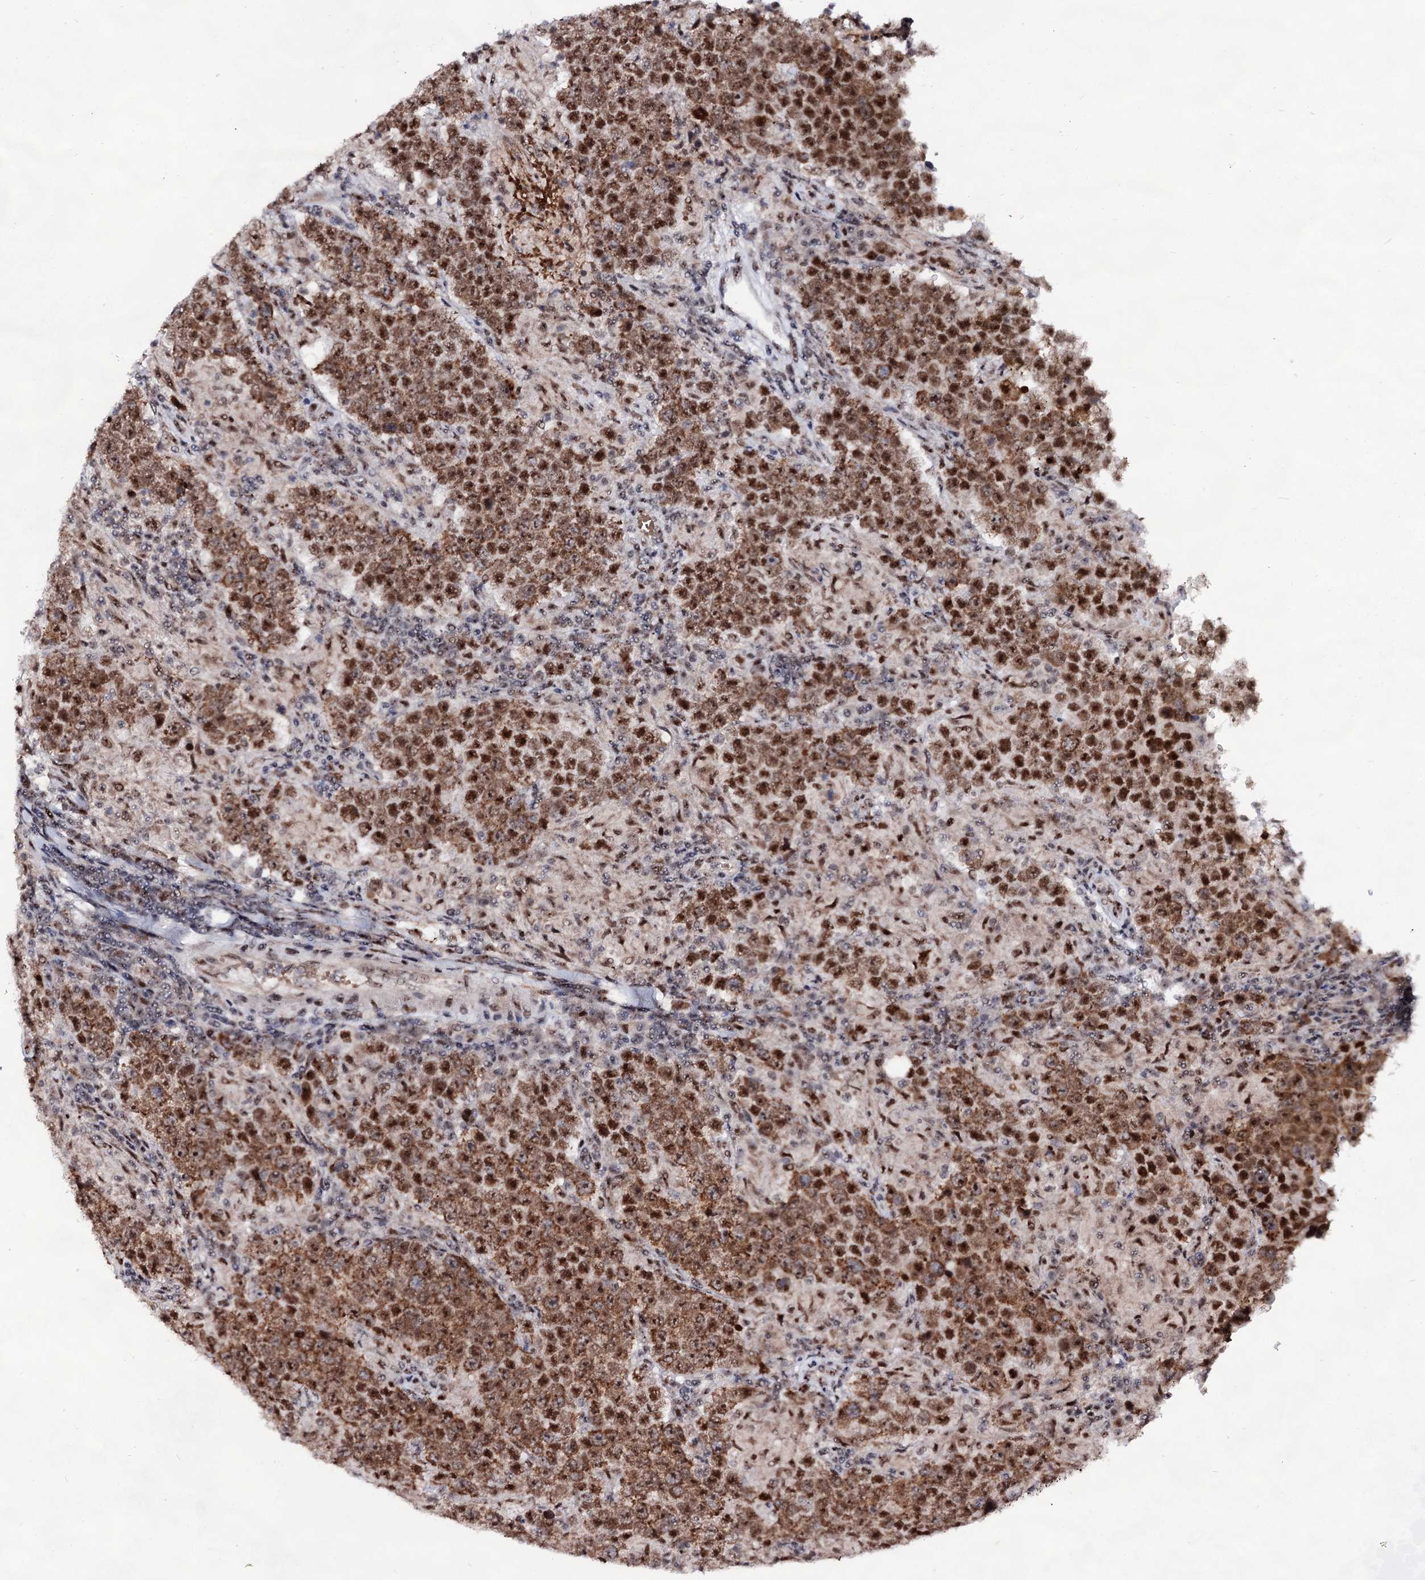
{"staining": {"intensity": "strong", "quantity": ">75%", "location": "cytoplasmic/membranous,nuclear"}, "tissue": "testis cancer", "cell_type": "Tumor cells", "image_type": "cancer", "snomed": [{"axis": "morphology", "description": "Normal tissue, NOS"}, {"axis": "morphology", "description": "Urothelial carcinoma, High grade"}, {"axis": "morphology", "description": "Seminoma, NOS"}, {"axis": "morphology", "description": "Carcinoma, Embryonal, NOS"}, {"axis": "topography", "description": "Urinary bladder"}, {"axis": "topography", "description": "Testis"}], "caption": "Testis cancer was stained to show a protein in brown. There is high levels of strong cytoplasmic/membranous and nuclear expression in approximately >75% of tumor cells.", "gene": "EXOSC10", "patient": {"sex": "male", "age": 41}}